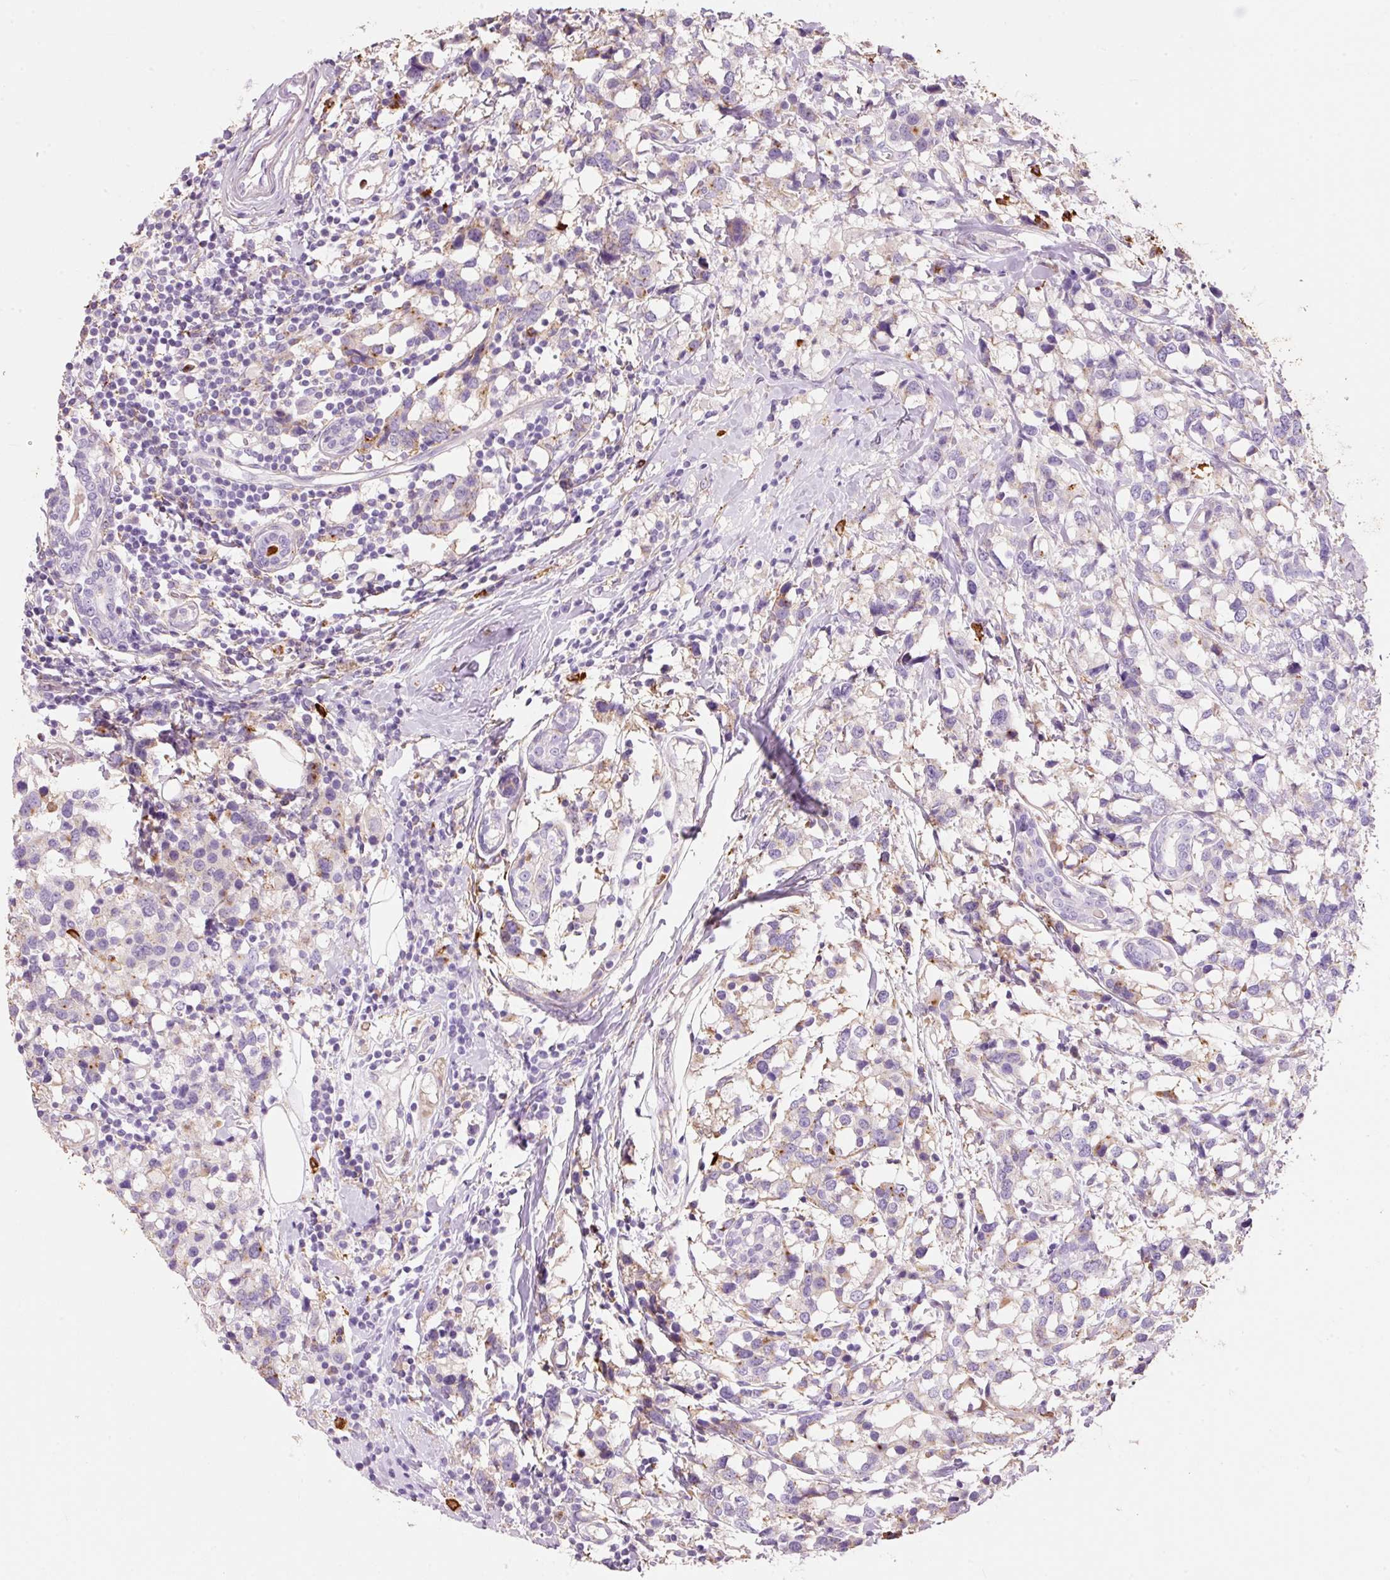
{"staining": {"intensity": "moderate", "quantity": "<25%", "location": "cytoplasmic/membranous"}, "tissue": "breast cancer", "cell_type": "Tumor cells", "image_type": "cancer", "snomed": [{"axis": "morphology", "description": "Lobular carcinoma"}, {"axis": "topography", "description": "Breast"}], "caption": "Immunohistochemical staining of human breast lobular carcinoma displays low levels of moderate cytoplasmic/membranous protein positivity in approximately <25% of tumor cells.", "gene": "TMC8", "patient": {"sex": "female", "age": 59}}